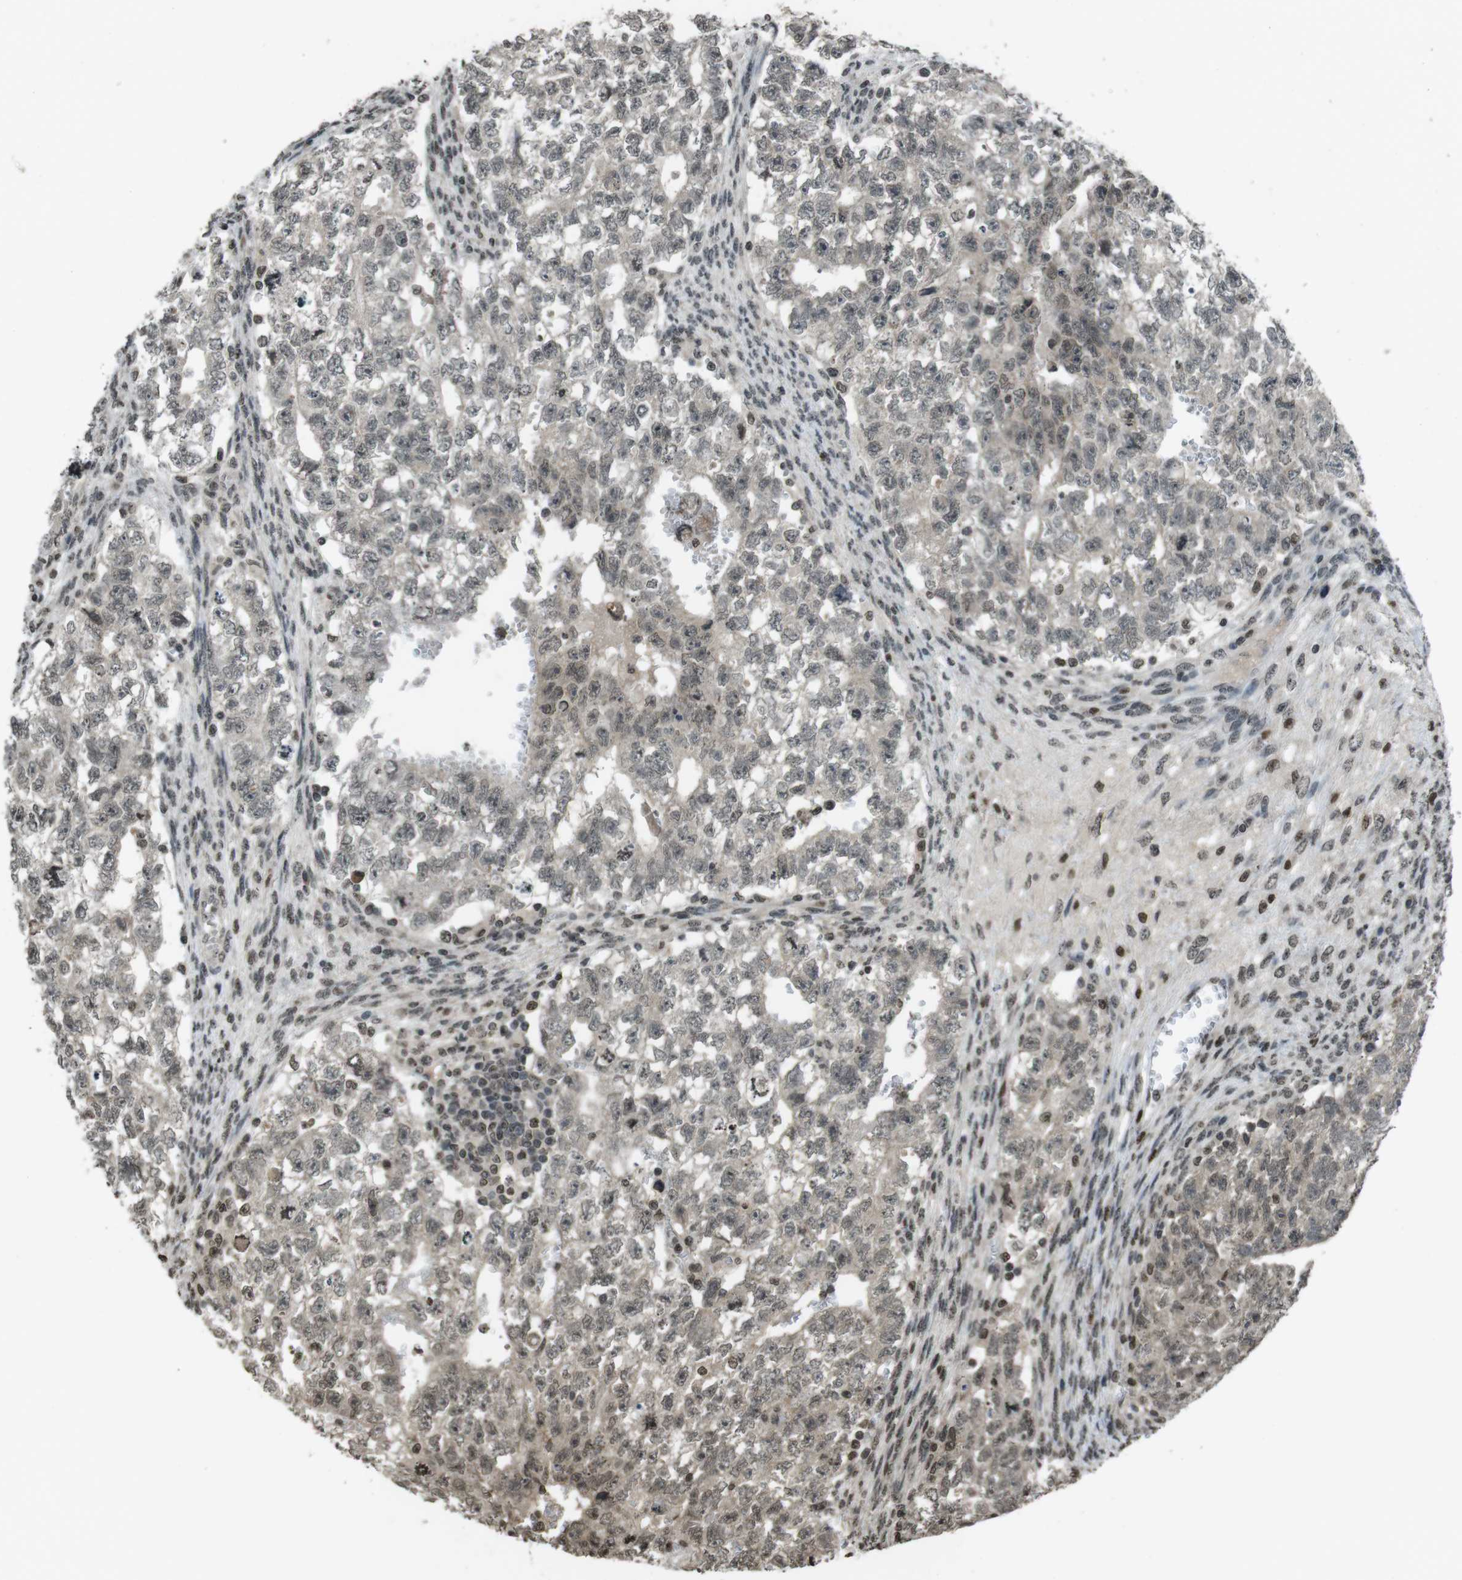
{"staining": {"intensity": "weak", "quantity": "25%-75%", "location": "nuclear"}, "tissue": "testis cancer", "cell_type": "Tumor cells", "image_type": "cancer", "snomed": [{"axis": "morphology", "description": "Seminoma, NOS"}, {"axis": "morphology", "description": "Carcinoma, Embryonal, NOS"}, {"axis": "topography", "description": "Testis"}], "caption": "Immunohistochemical staining of testis cancer demonstrates low levels of weak nuclear positivity in about 25%-75% of tumor cells.", "gene": "MAF", "patient": {"sex": "male", "age": 38}}